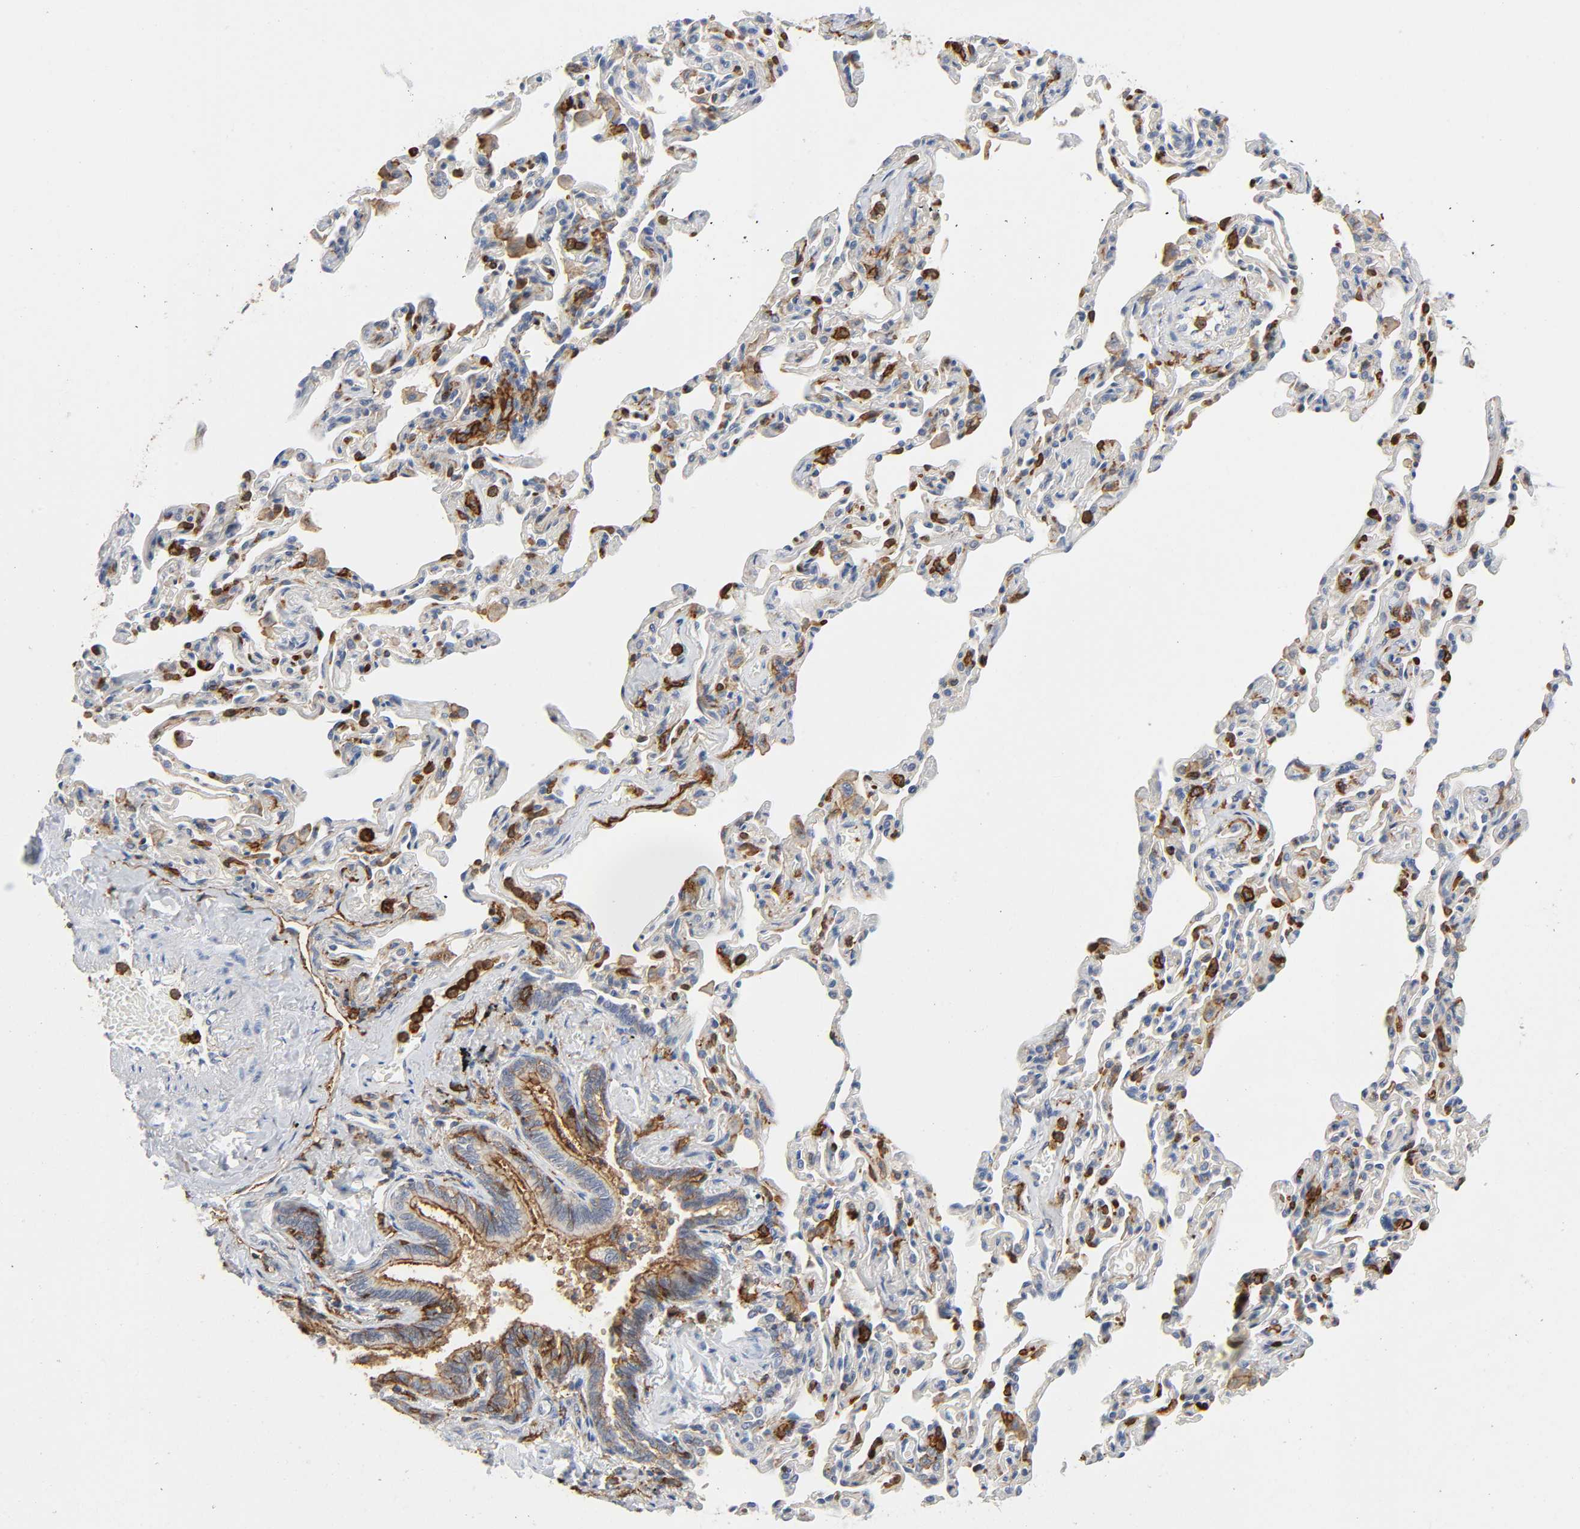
{"staining": {"intensity": "moderate", "quantity": ">75%", "location": "cytoplasmic/membranous"}, "tissue": "bronchus", "cell_type": "Respiratory epithelial cells", "image_type": "normal", "snomed": [{"axis": "morphology", "description": "Normal tissue, NOS"}, {"axis": "topography", "description": "Lung"}], "caption": "Bronchus stained for a protein displays moderate cytoplasmic/membranous positivity in respiratory epithelial cells. (DAB (3,3'-diaminobenzidine) IHC with brightfield microscopy, high magnification).", "gene": "LYN", "patient": {"sex": "male", "age": 64}}